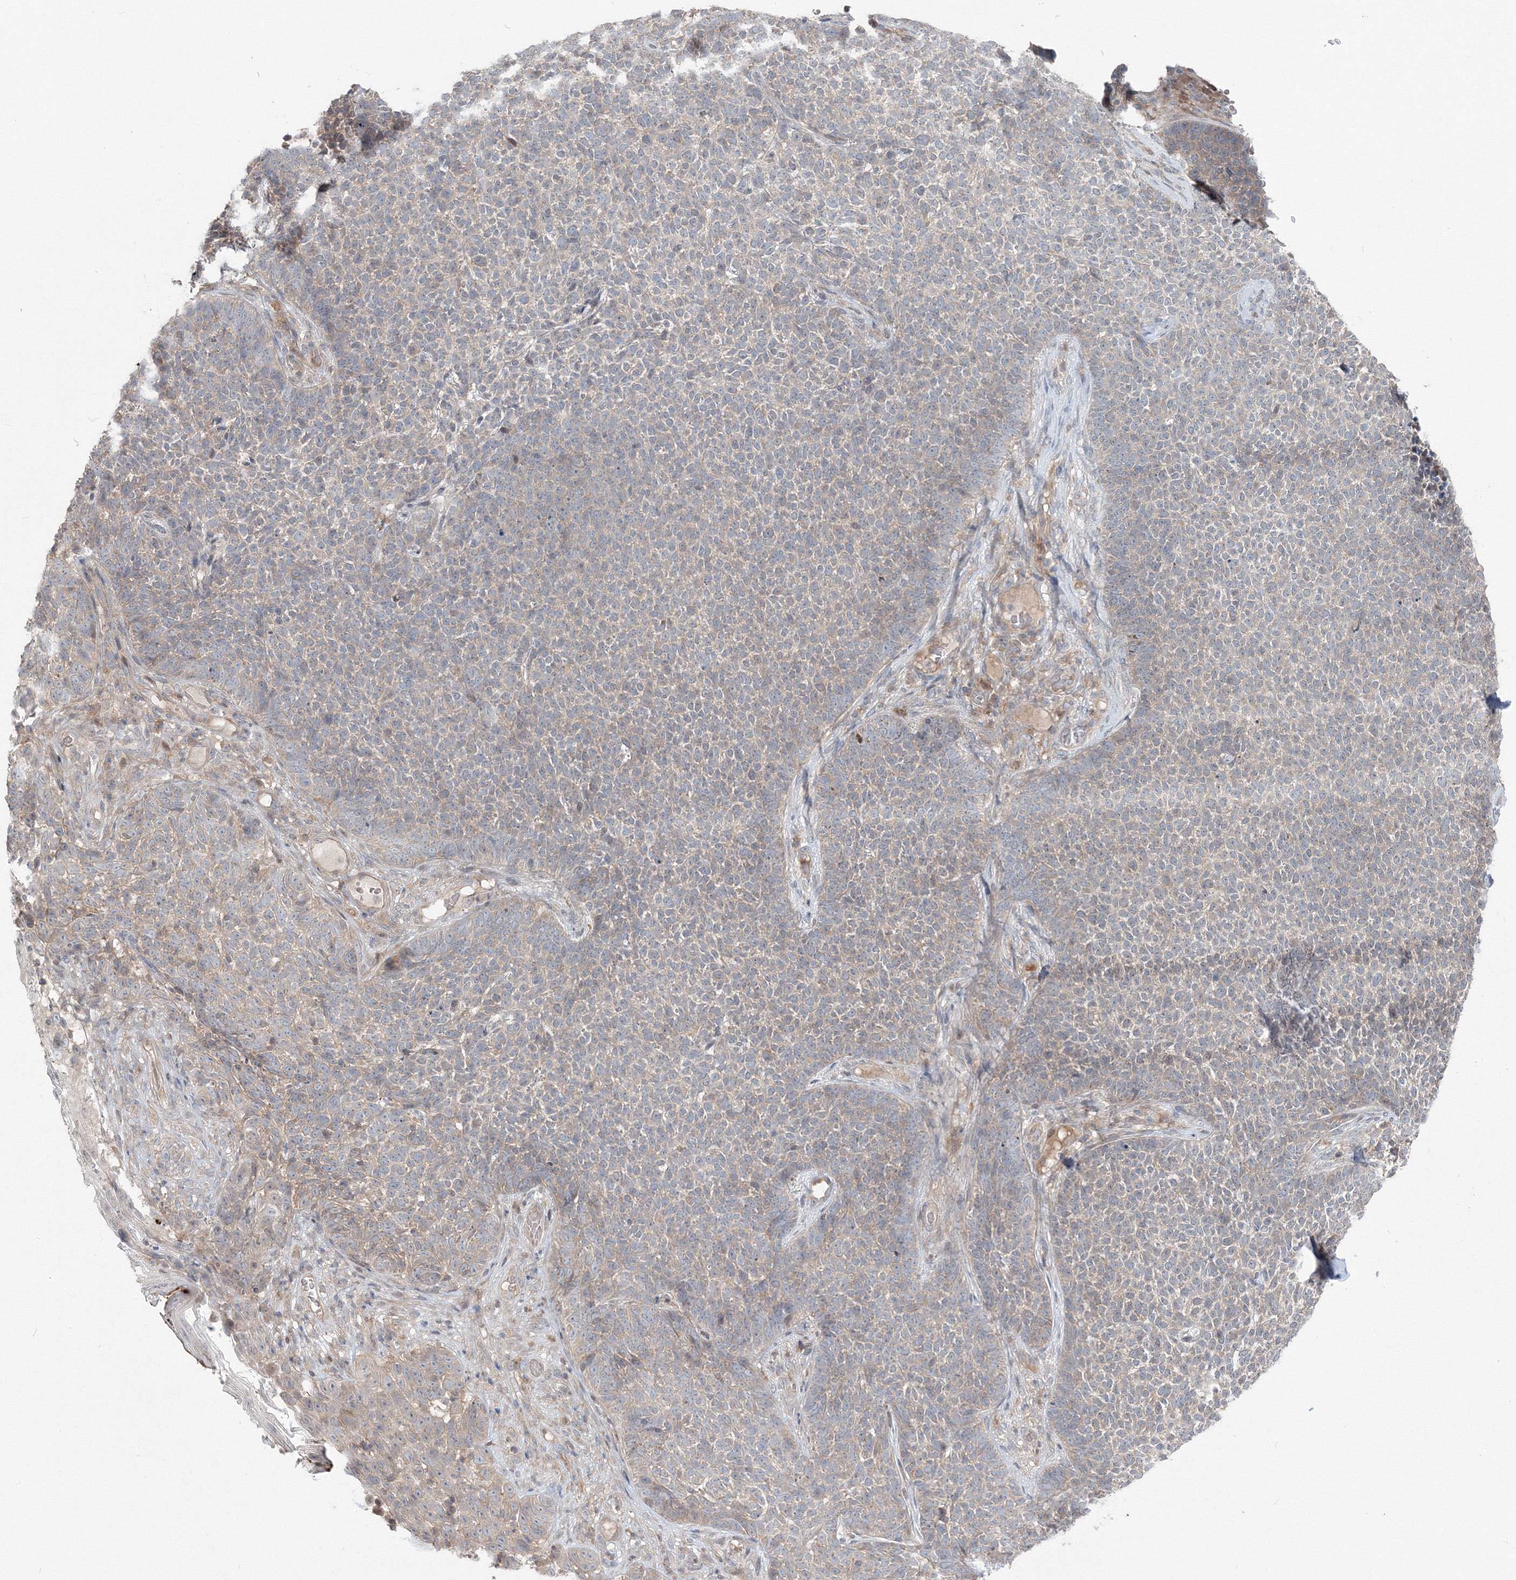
{"staining": {"intensity": "weak", "quantity": "25%-75%", "location": "cytoplasmic/membranous"}, "tissue": "skin cancer", "cell_type": "Tumor cells", "image_type": "cancer", "snomed": [{"axis": "morphology", "description": "Basal cell carcinoma"}, {"axis": "topography", "description": "Skin"}], "caption": "Skin basal cell carcinoma tissue demonstrates weak cytoplasmic/membranous expression in about 25%-75% of tumor cells", "gene": "MKRN2", "patient": {"sex": "female", "age": 84}}